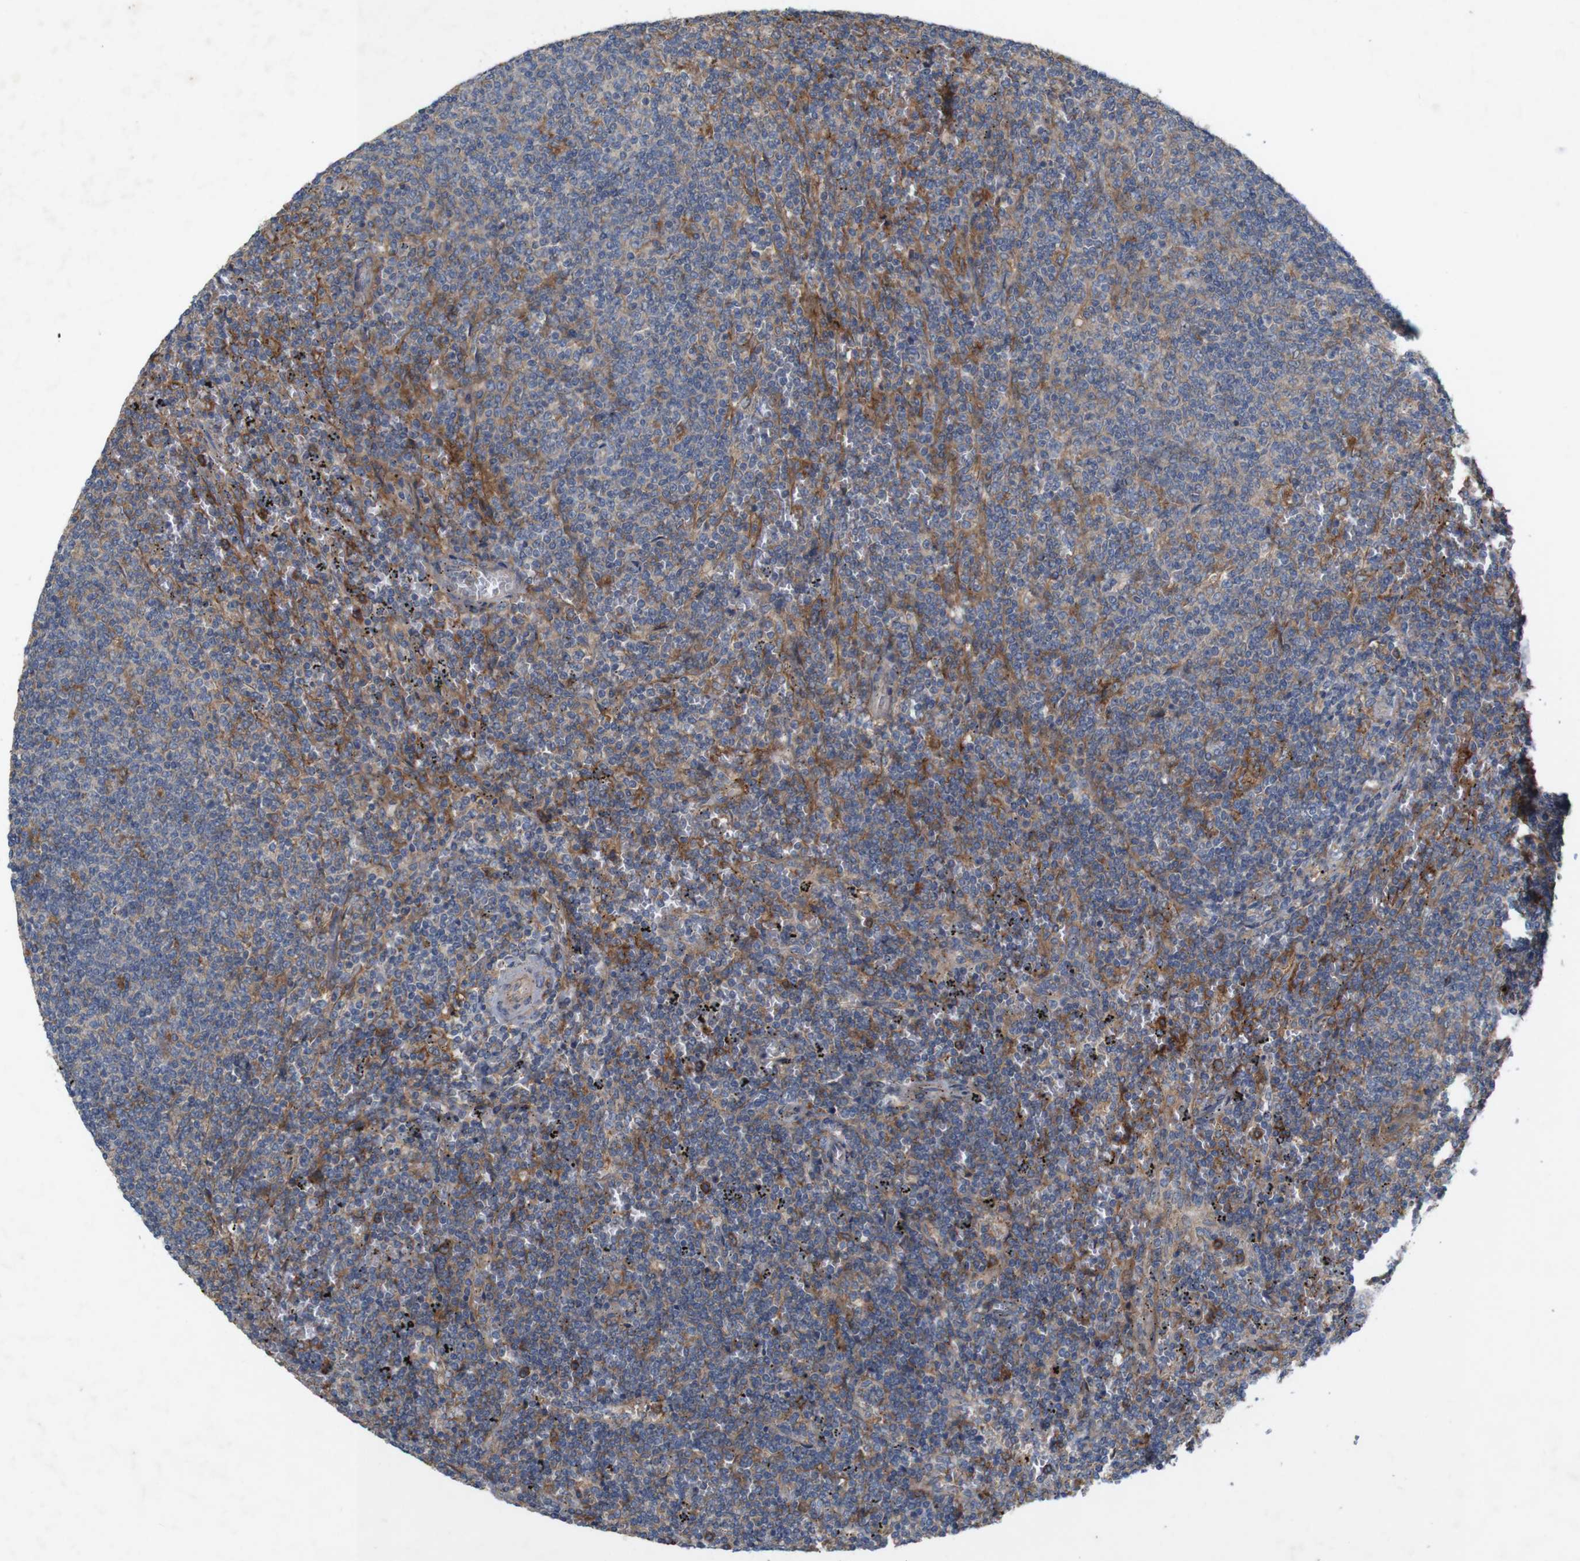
{"staining": {"intensity": "moderate", "quantity": "25%-75%", "location": "cytoplasmic/membranous"}, "tissue": "lymphoma", "cell_type": "Tumor cells", "image_type": "cancer", "snomed": [{"axis": "morphology", "description": "Malignant lymphoma, non-Hodgkin's type, Low grade"}, {"axis": "topography", "description": "Spleen"}], "caption": "Low-grade malignant lymphoma, non-Hodgkin's type stained for a protein (brown) displays moderate cytoplasmic/membranous positive expression in approximately 25%-75% of tumor cells.", "gene": "SIGLEC8", "patient": {"sex": "female", "age": 50}}